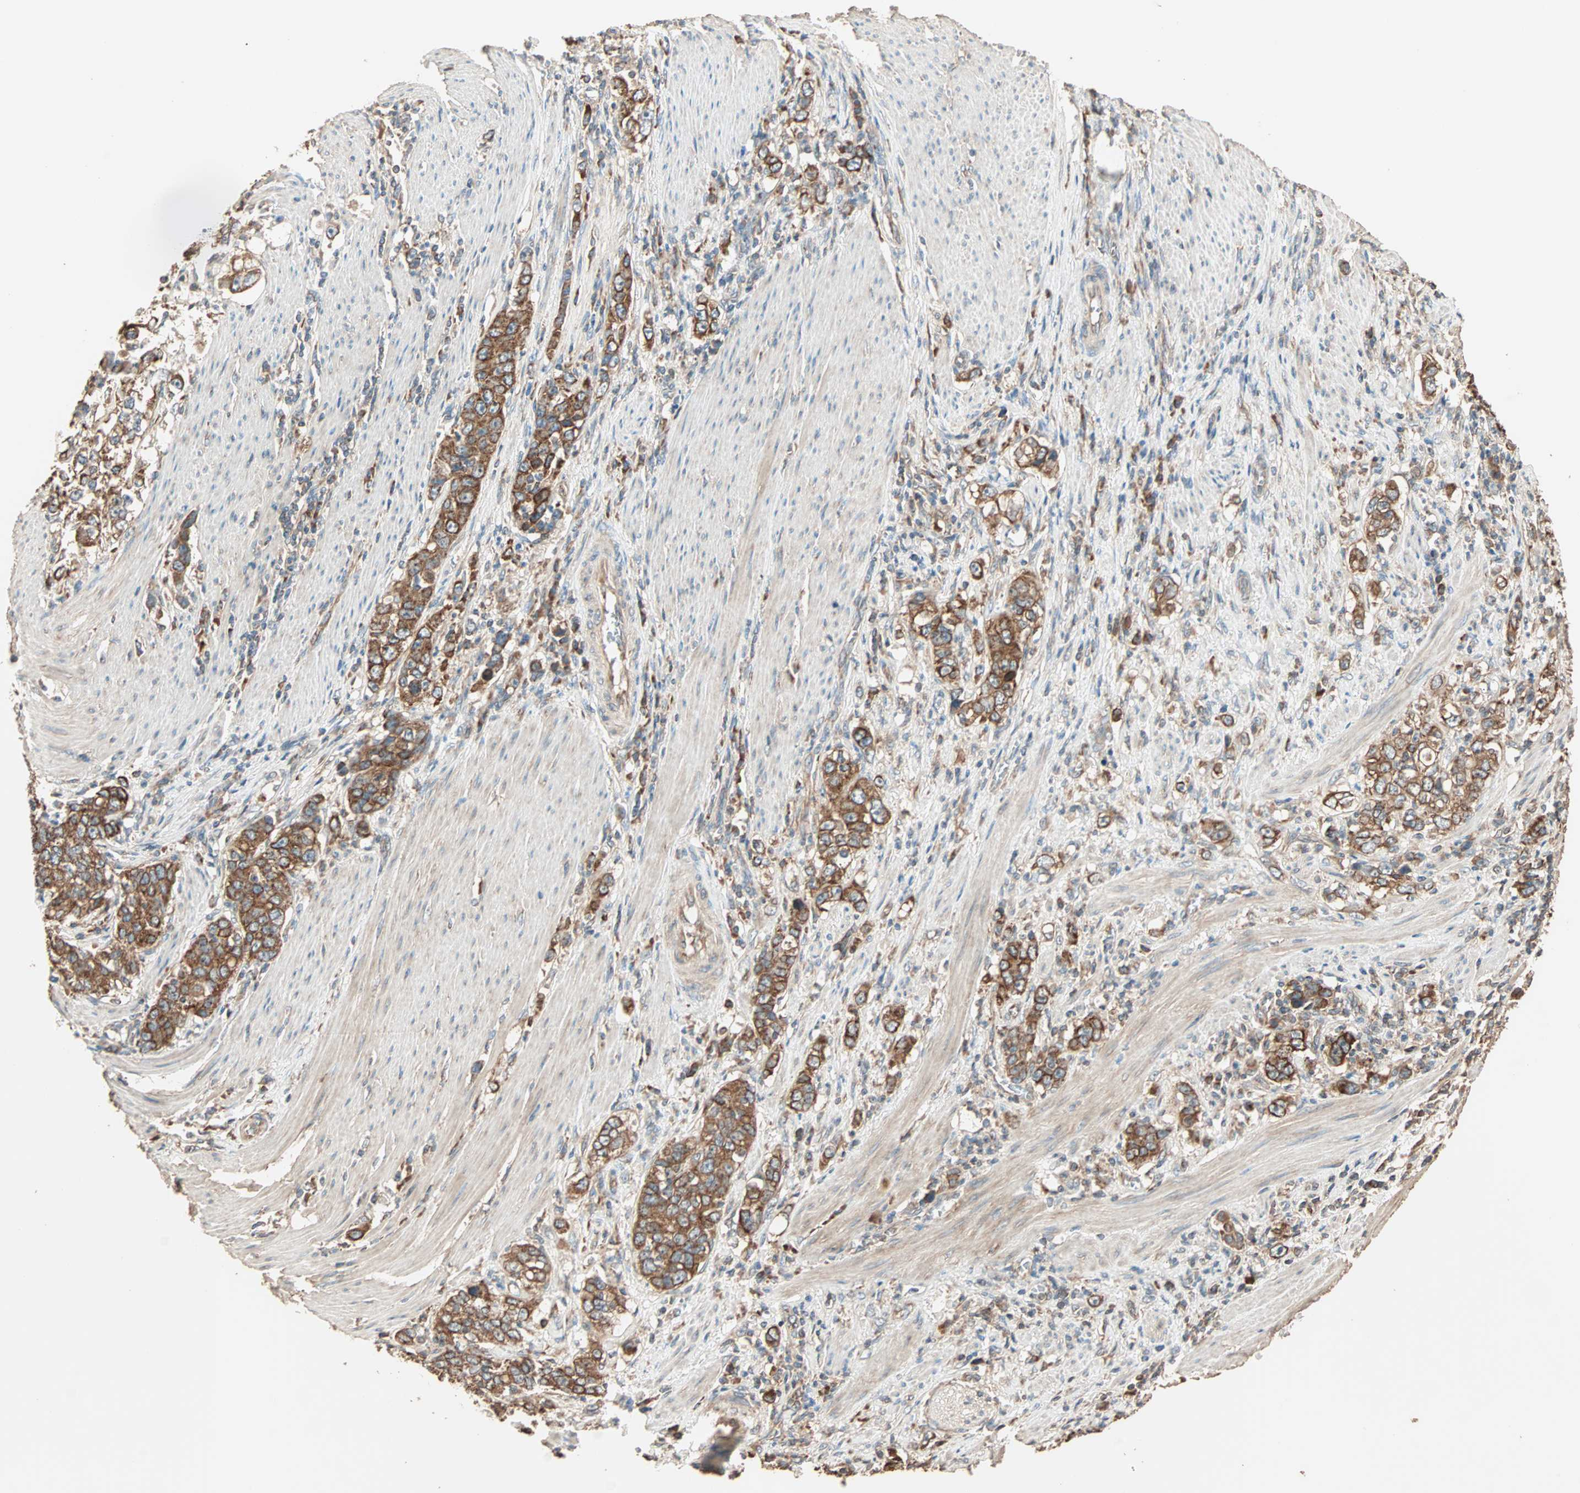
{"staining": {"intensity": "strong", "quantity": ">75%", "location": "cytoplasmic/membranous"}, "tissue": "stomach cancer", "cell_type": "Tumor cells", "image_type": "cancer", "snomed": [{"axis": "morphology", "description": "Adenocarcinoma, NOS"}, {"axis": "topography", "description": "Stomach, lower"}], "caption": "Stomach cancer (adenocarcinoma) was stained to show a protein in brown. There is high levels of strong cytoplasmic/membranous expression in about >75% of tumor cells. The staining is performed using DAB brown chromogen to label protein expression. The nuclei are counter-stained blue using hematoxylin.", "gene": "EIF4G2", "patient": {"sex": "female", "age": 72}}